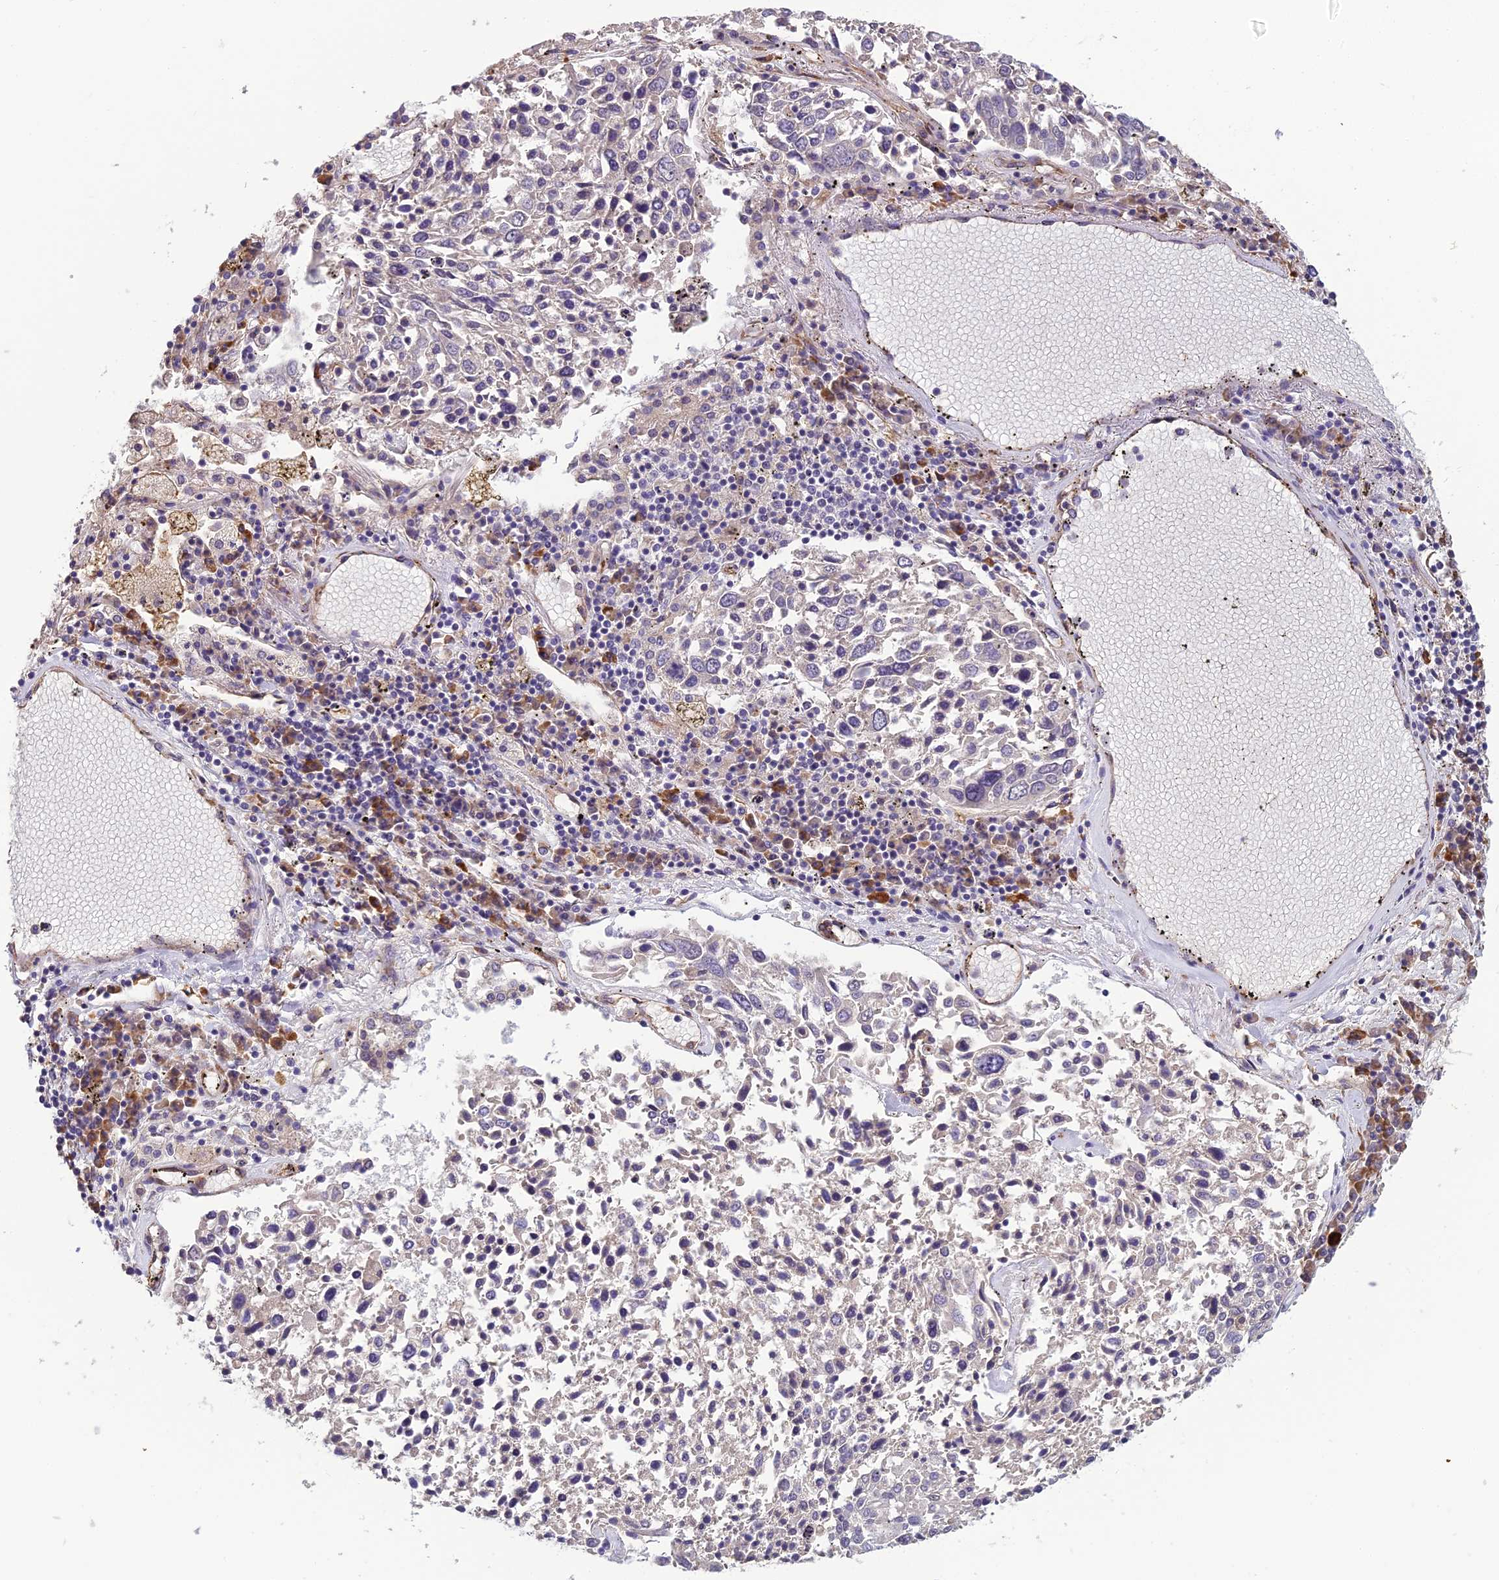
{"staining": {"intensity": "negative", "quantity": "none", "location": "none"}, "tissue": "lung cancer", "cell_type": "Tumor cells", "image_type": "cancer", "snomed": [{"axis": "morphology", "description": "Squamous cell carcinoma, NOS"}, {"axis": "topography", "description": "Lung"}], "caption": "Immunohistochemistry histopathology image of lung squamous cell carcinoma stained for a protein (brown), which shows no positivity in tumor cells.", "gene": "TSPAN15", "patient": {"sex": "male", "age": 65}}